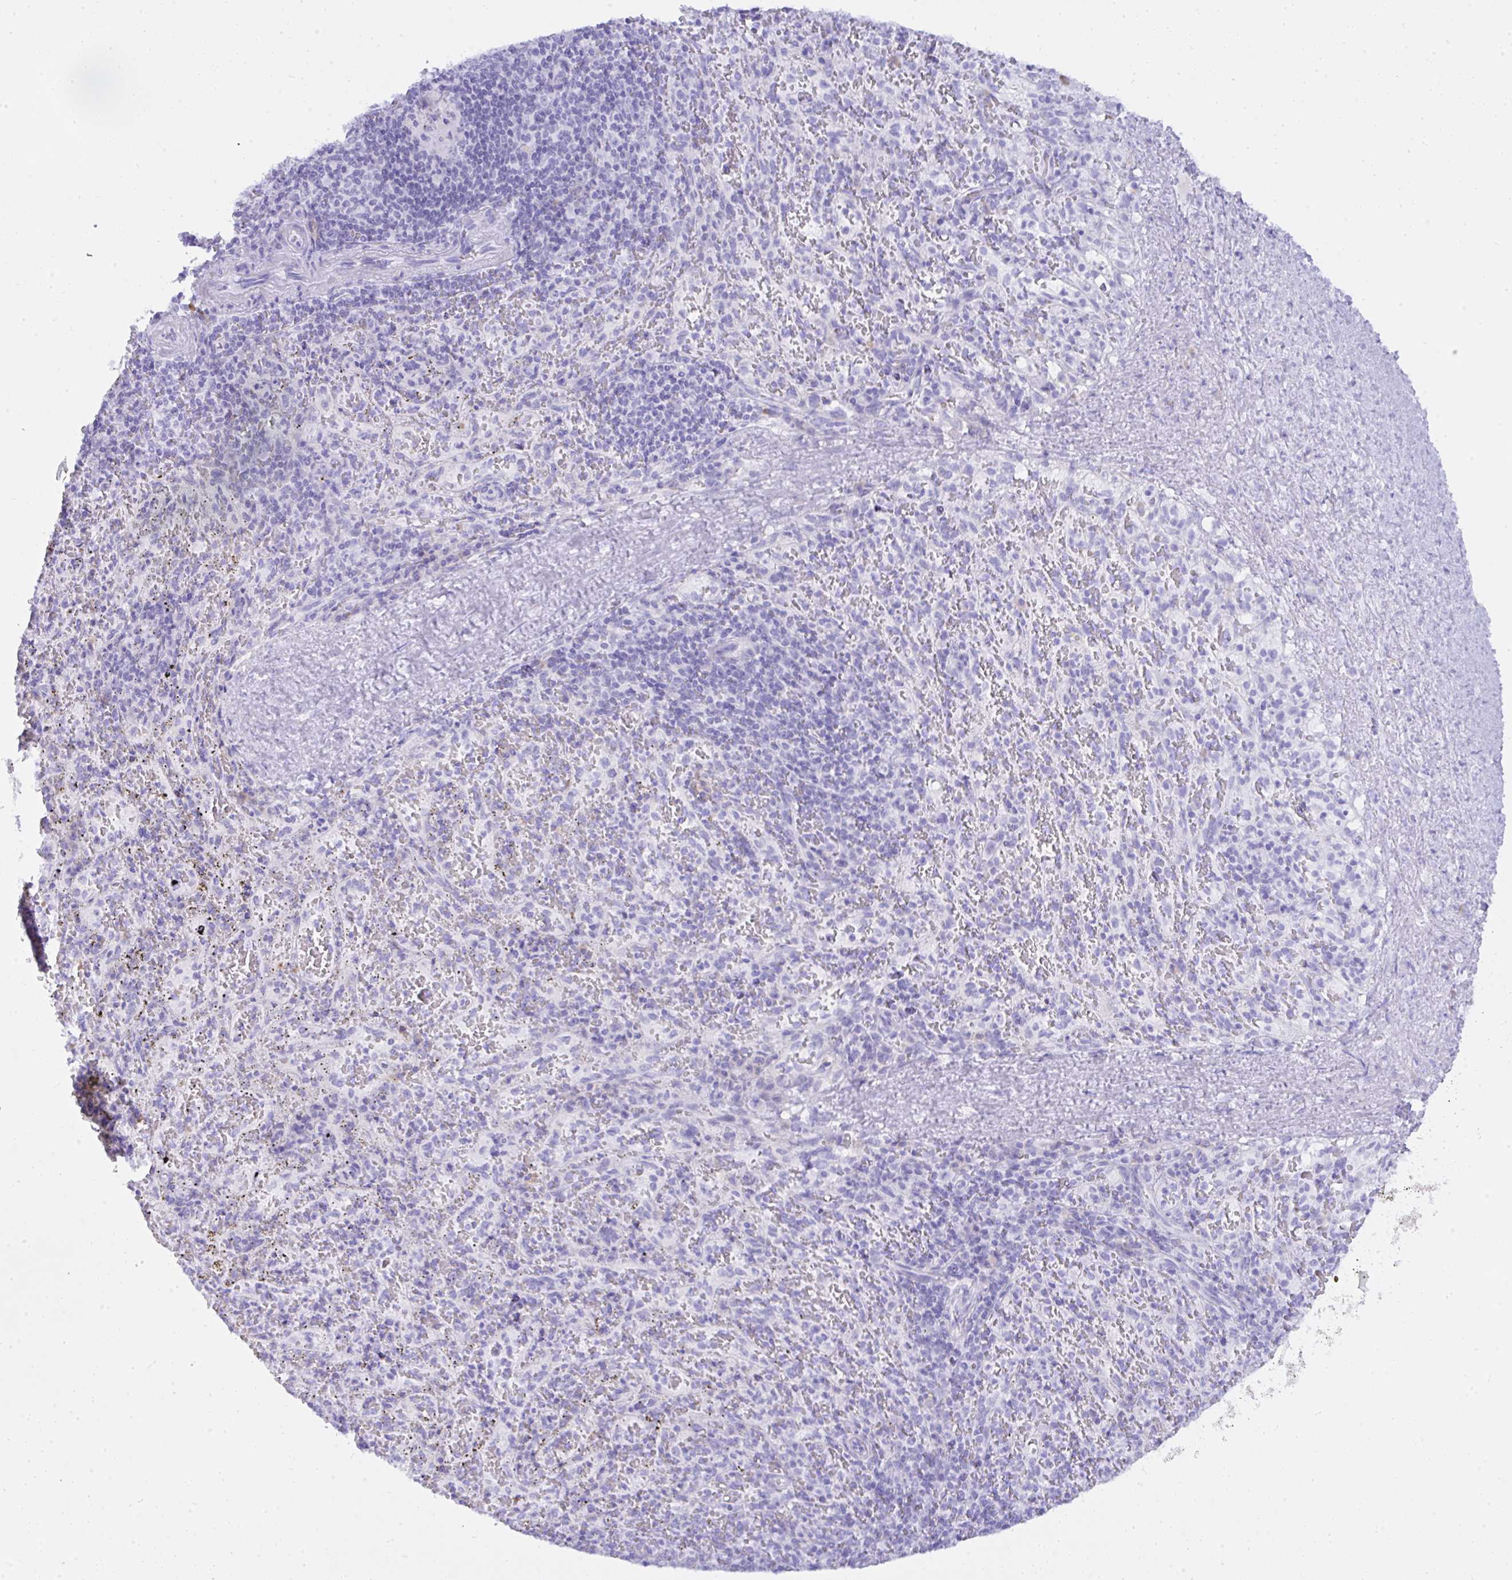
{"staining": {"intensity": "negative", "quantity": "none", "location": "none"}, "tissue": "spleen", "cell_type": "Cells in red pulp", "image_type": "normal", "snomed": [{"axis": "morphology", "description": "Normal tissue, NOS"}, {"axis": "topography", "description": "Spleen"}], "caption": "Image shows no protein positivity in cells in red pulp of benign spleen. (DAB (3,3'-diaminobenzidine) immunohistochemistry (IHC), high magnification).", "gene": "SEL1L2", "patient": {"sex": "male", "age": 57}}